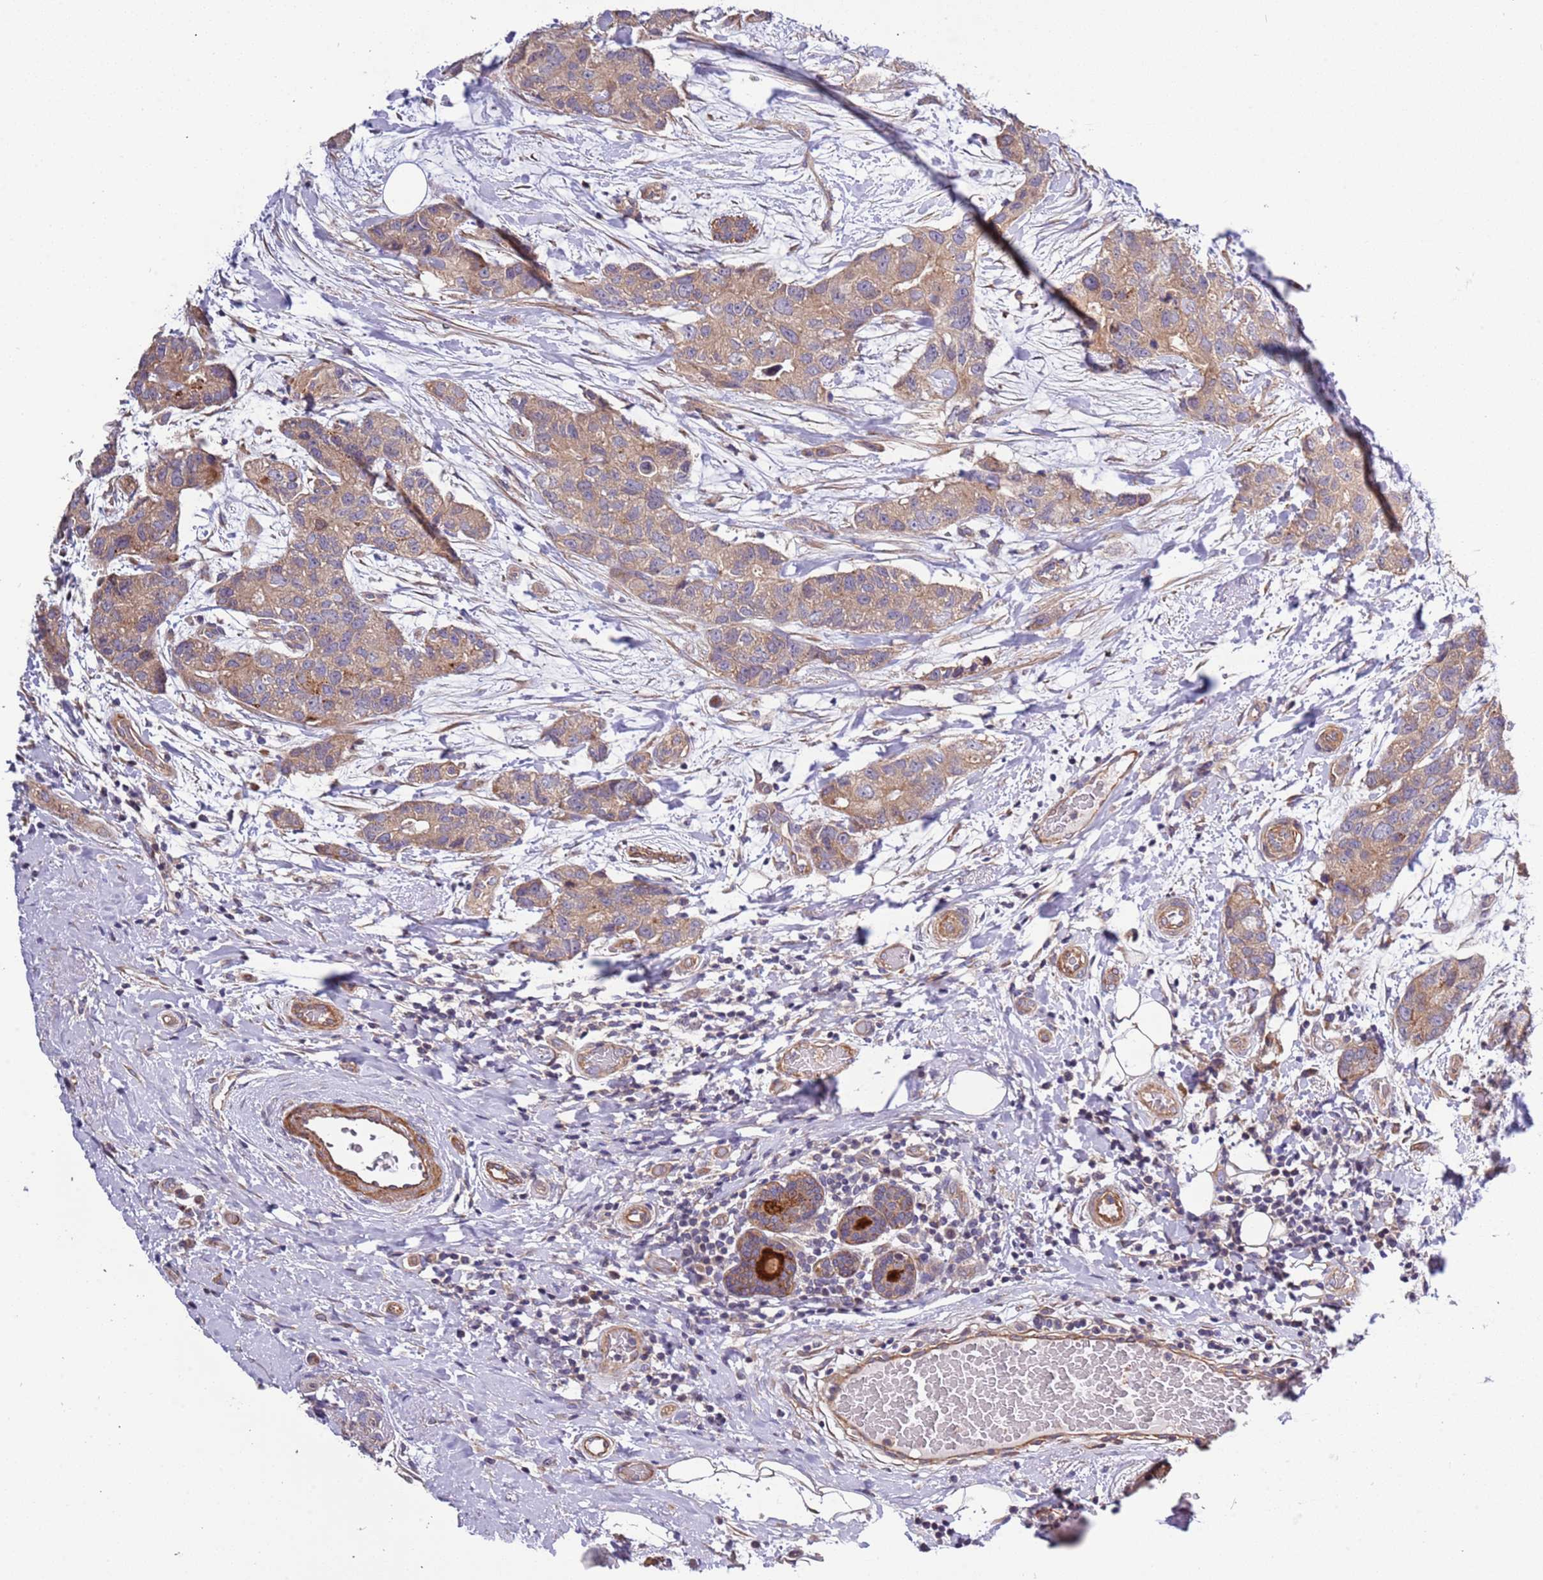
{"staining": {"intensity": "moderate", "quantity": ">75%", "location": "cytoplasmic/membranous"}, "tissue": "breast cancer", "cell_type": "Tumor cells", "image_type": "cancer", "snomed": [{"axis": "morphology", "description": "Duct carcinoma"}, {"axis": "topography", "description": "Breast"}], "caption": "This micrograph shows breast cancer (invasive ductal carcinoma) stained with immunohistochemistry to label a protein in brown. The cytoplasmic/membranous of tumor cells show moderate positivity for the protein. Nuclei are counter-stained blue.", "gene": "LAMB4", "patient": {"sex": "female", "age": 62}}